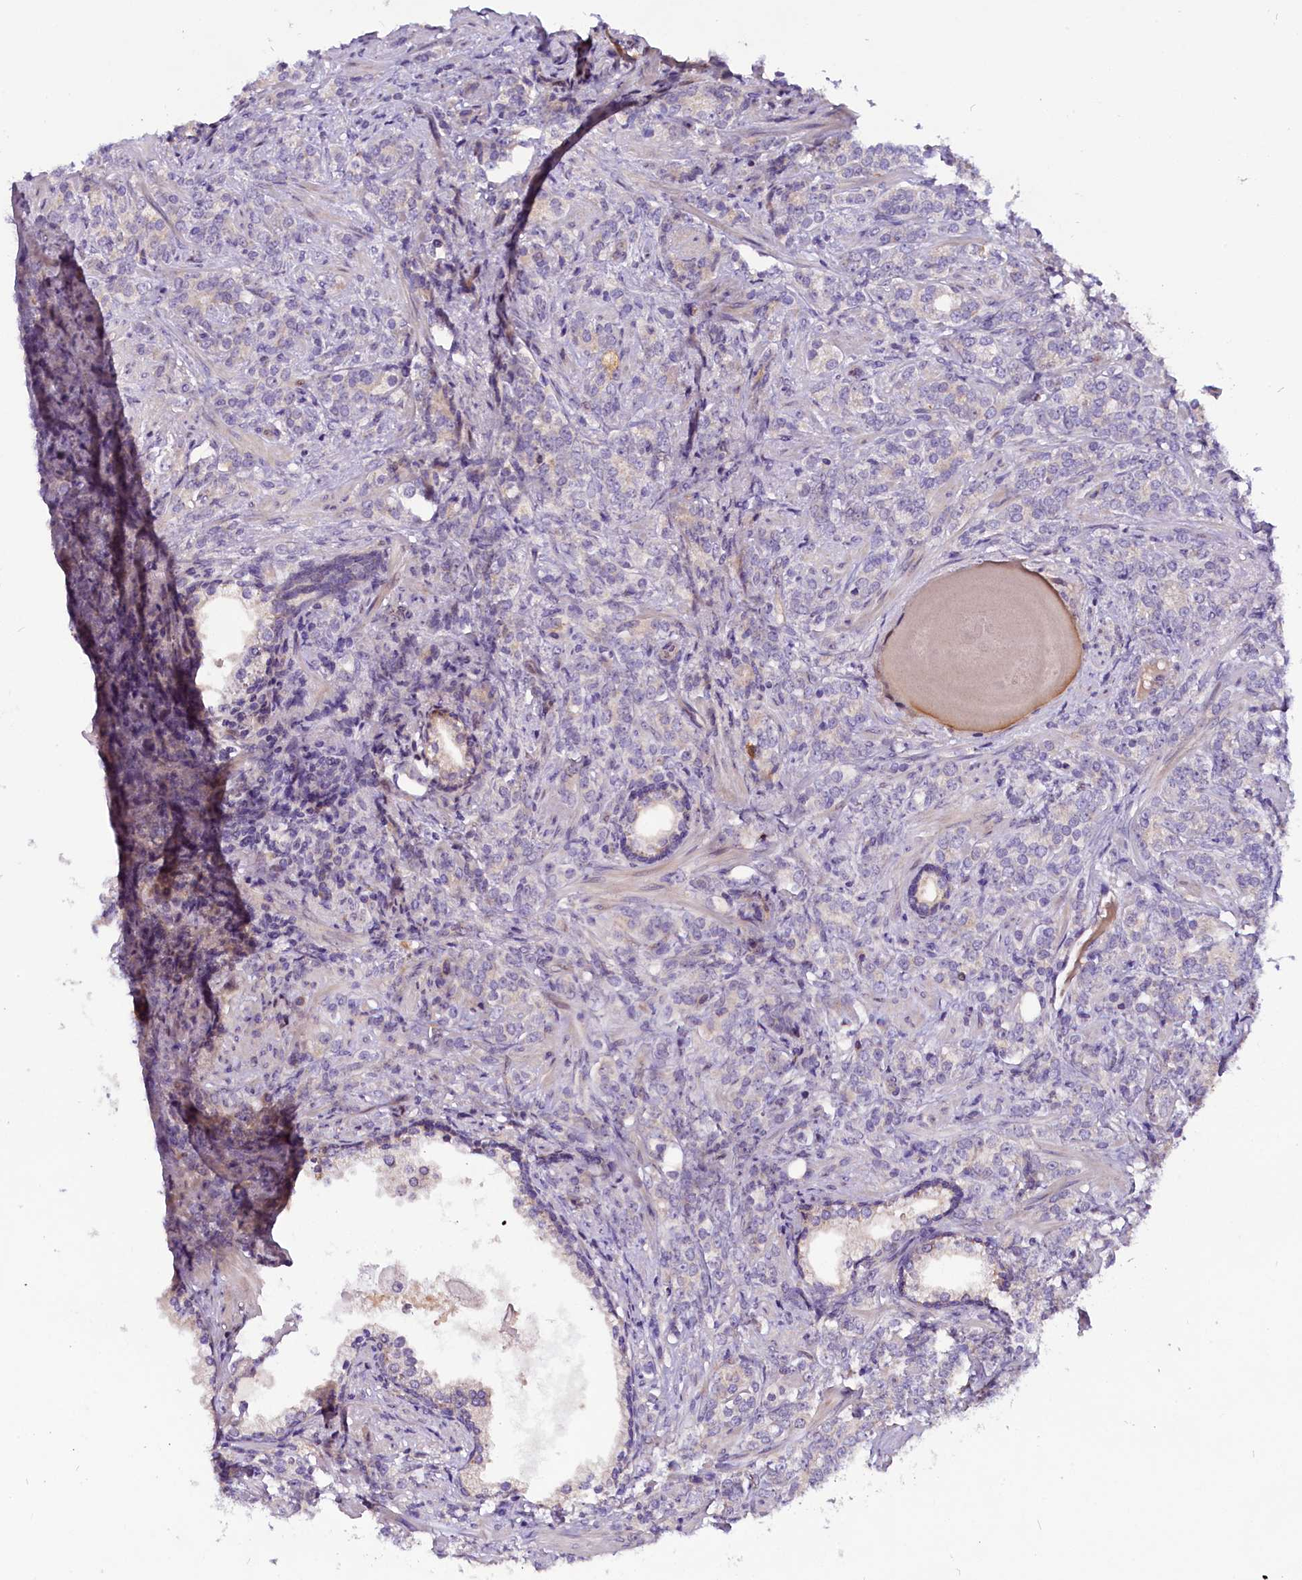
{"staining": {"intensity": "negative", "quantity": "none", "location": "none"}, "tissue": "prostate cancer", "cell_type": "Tumor cells", "image_type": "cancer", "snomed": [{"axis": "morphology", "description": "Adenocarcinoma, High grade"}, {"axis": "topography", "description": "Prostate"}], "caption": "High power microscopy micrograph of an immunohistochemistry (IHC) micrograph of prostate cancer (high-grade adenocarcinoma), revealing no significant expression in tumor cells.", "gene": "C9orf40", "patient": {"sex": "male", "age": 64}}